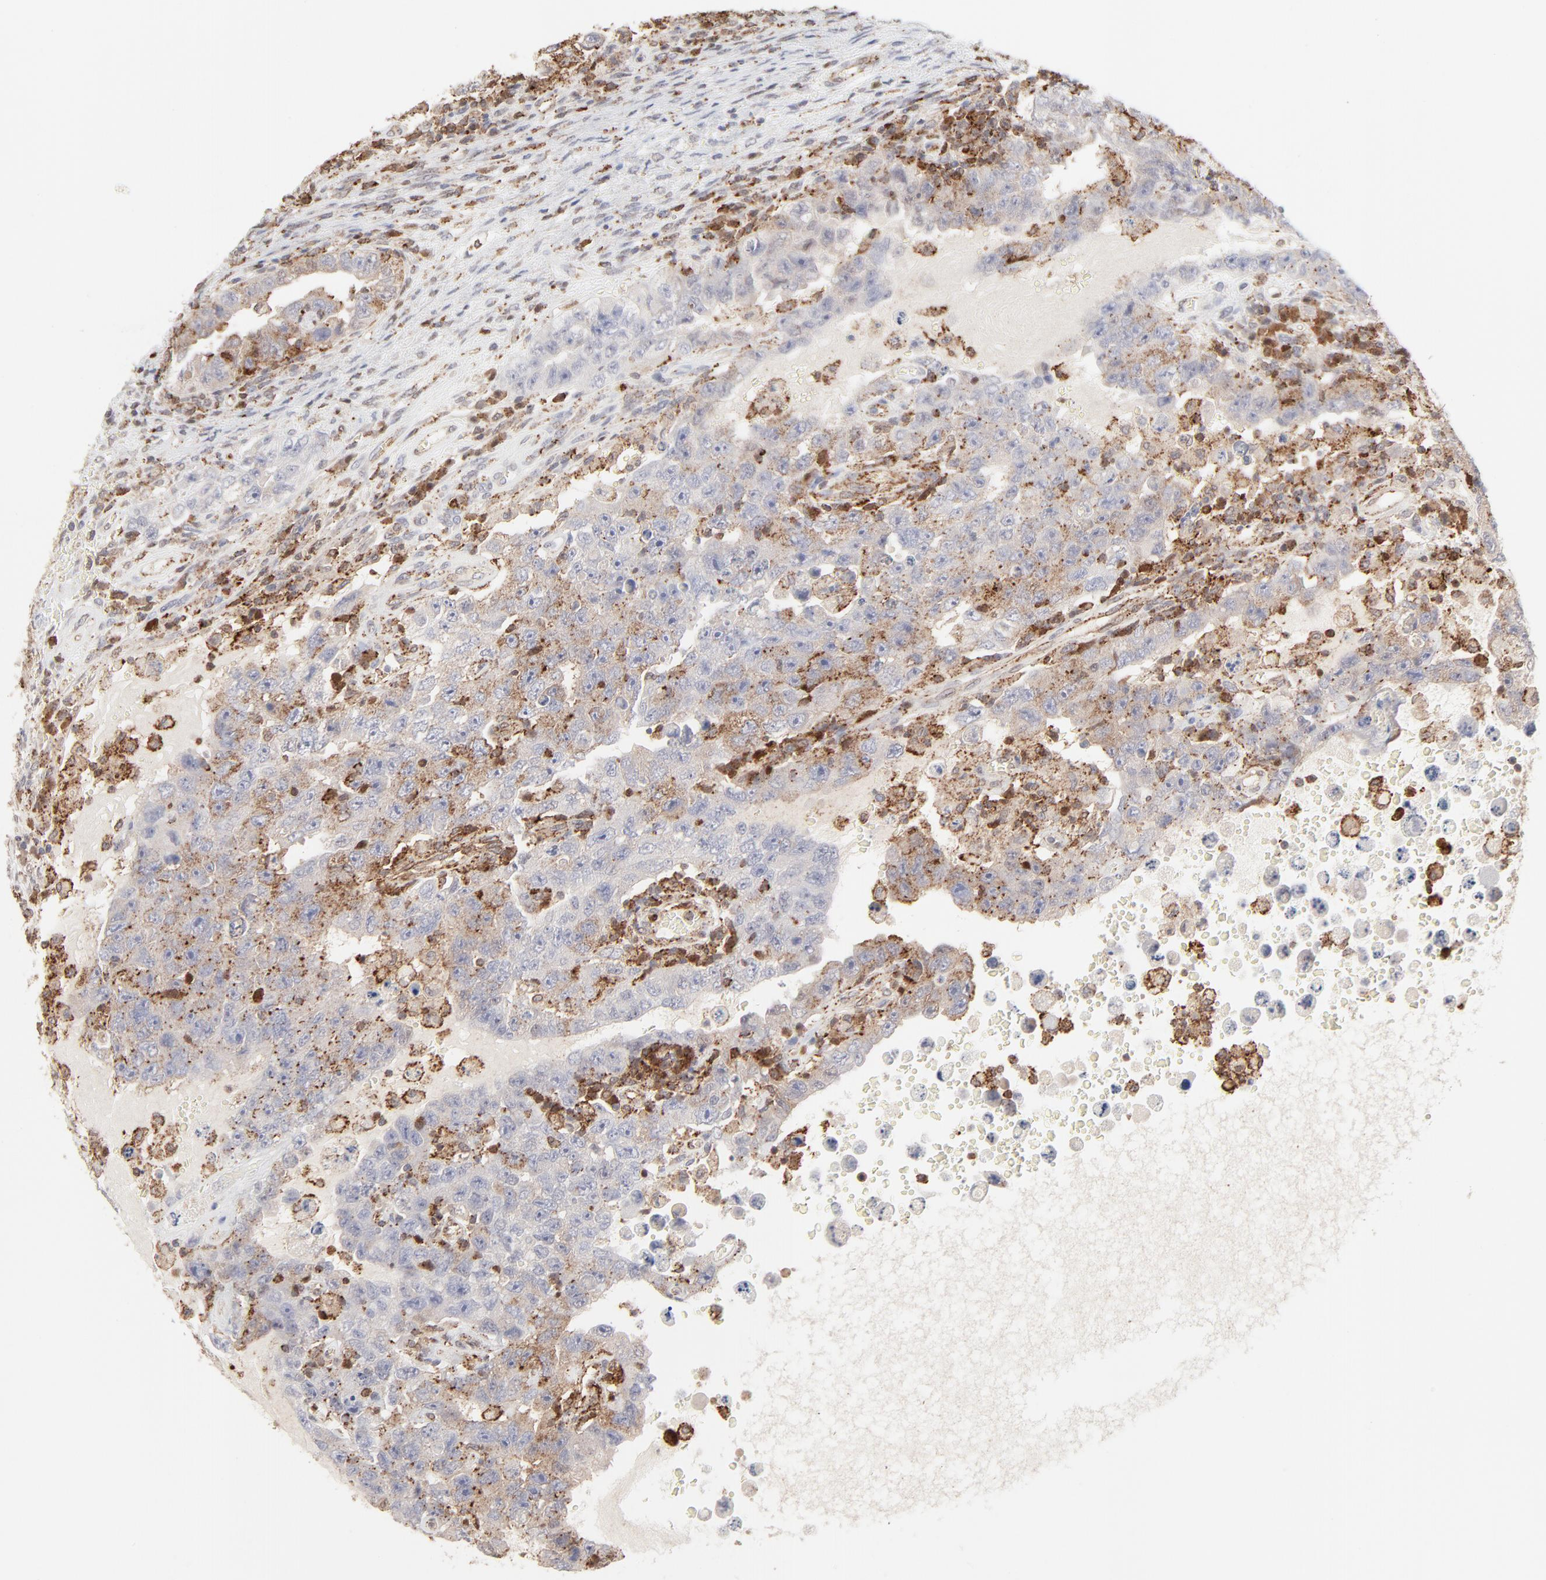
{"staining": {"intensity": "negative", "quantity": "none", "location": "none"}, "tissue": "testis cancer", "cell_type": "Tumor cells", "image_type": "cancer", "snomed": [{"axis": "morphology", "description": "Carcinoma, Embryonal, NOS"}, {"axis": "topography", "description": "Testis"}], "caption": "Histopathology image shows no protein staining in tumor cells of testis cancer tissue. Nuclei are stained in blue.", "gene": "CDK6", "patient": {"sex": "male", "age": 26}}